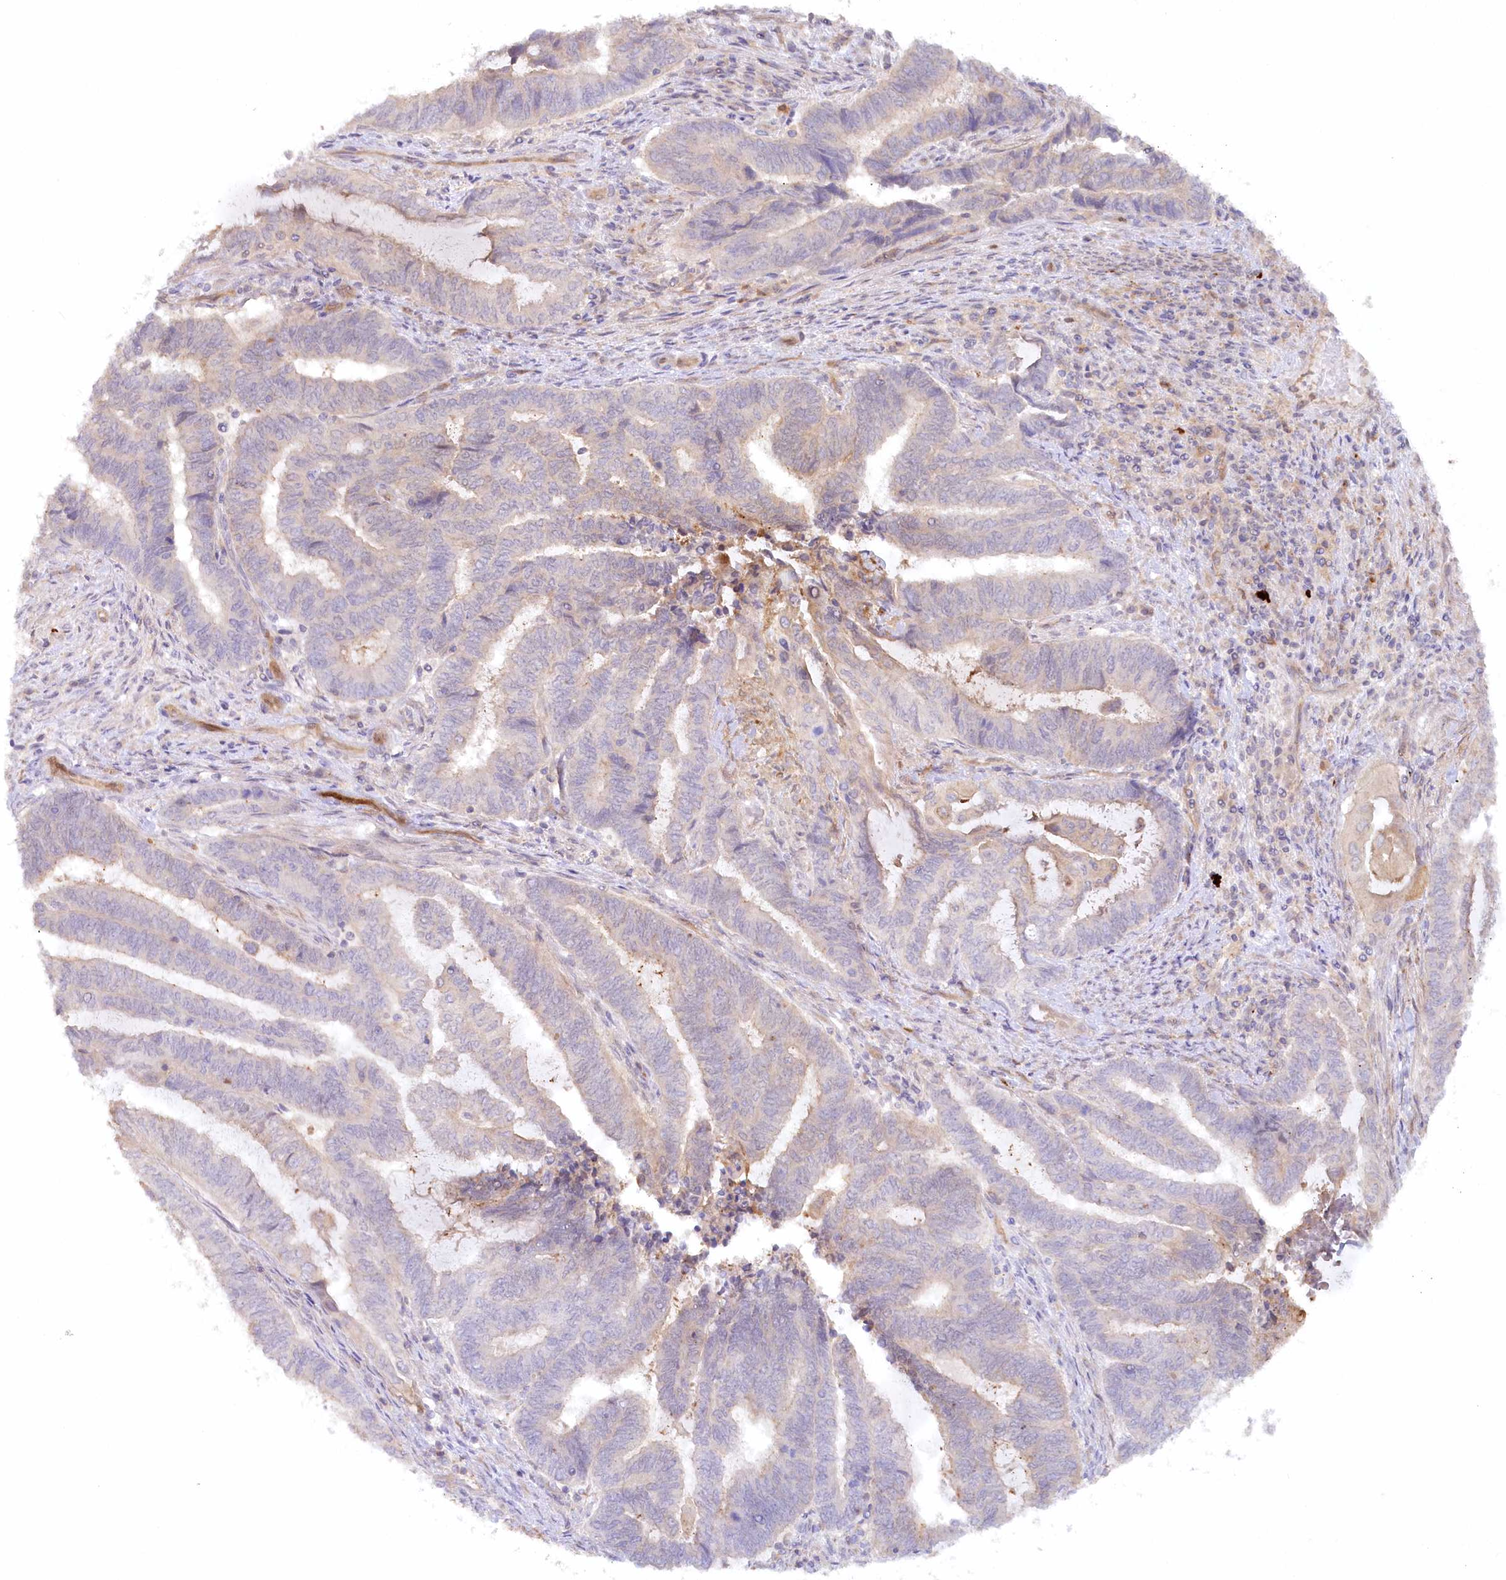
{"staining": {"intensity": "weak", "quantity": "<25%", "location": "cytoplasmic/membranous"}, "tissue": "endometrial cancer", "cell_type": "Tumor cells", "image_type": "cancer", "snomed": [{"axis": "morphology", "description": "Adenocarcinoma, NOS"}, {"axis": "topography", "description": "Uterus"}, {"axis": "topography", "description": "Endometrium"}], "caption": "Tumor cells are negative for protein expression in human endometrial adenocarcinoma.", "gene": "GBE1", "patient": {"sex": "female", "age": 70}}